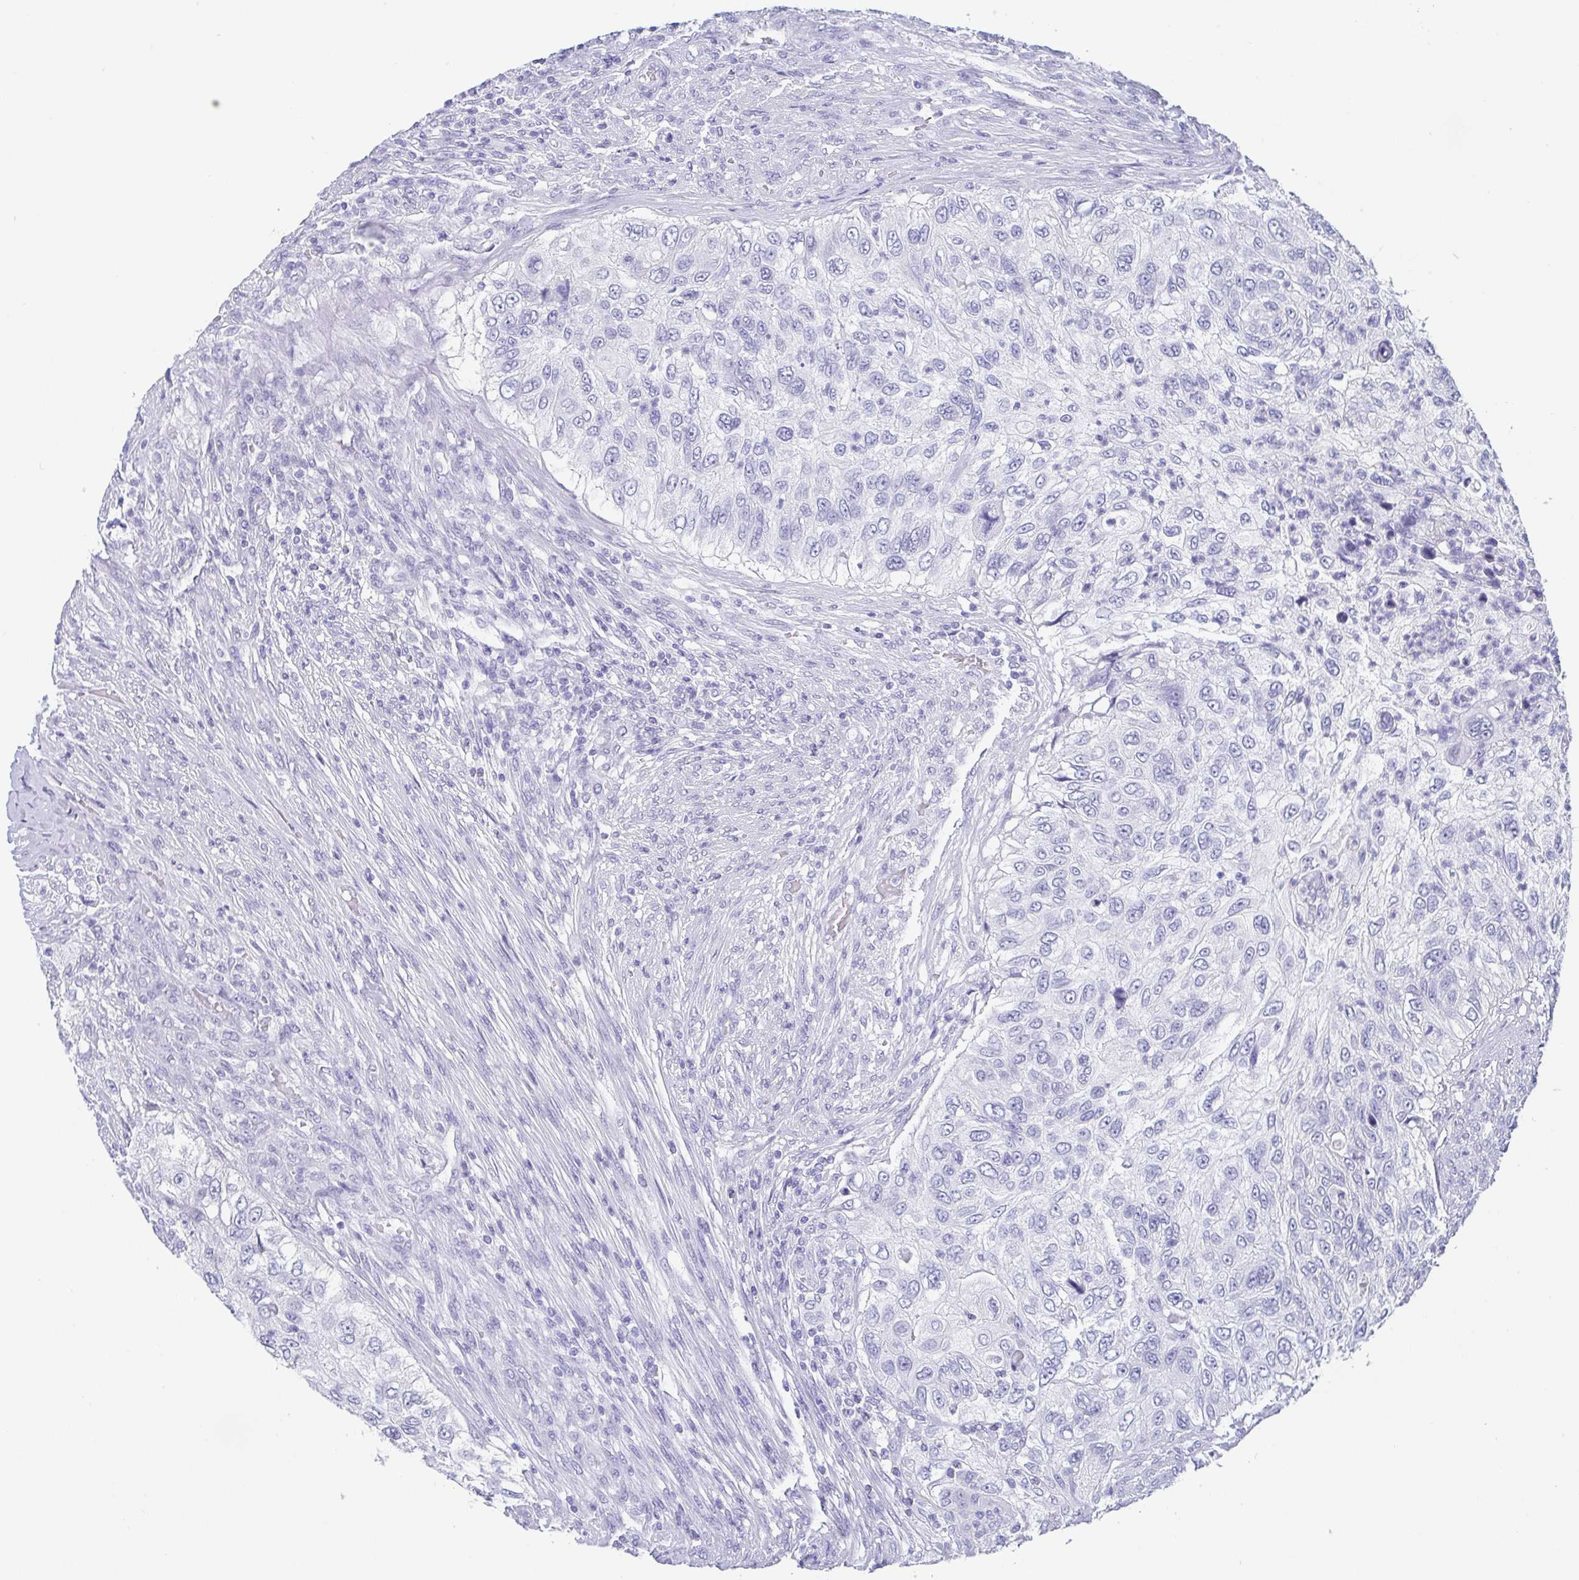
{"staining": {"intensity": "negative", "quantity": "none", "location": "none"}, "tissue": "urothelial cancer", "cell_type": "Tumor cells", "image_type": "cancer", "snomed": [{"axis": "morphology", "description": "Urothelial carcinoma, High grade"}, {"axis": "topography", "description": "Urinary bladder"}], "caption": "The immunohistochemistry (IHC) photomicrograph has no significant staining in tumor cells of urothelial carcinoma (high-grade) tissue. (IHC, brightfield microscopy, high magnification).", "gene": "SCGN", "patient": {"sex": "female", "age": 60}}